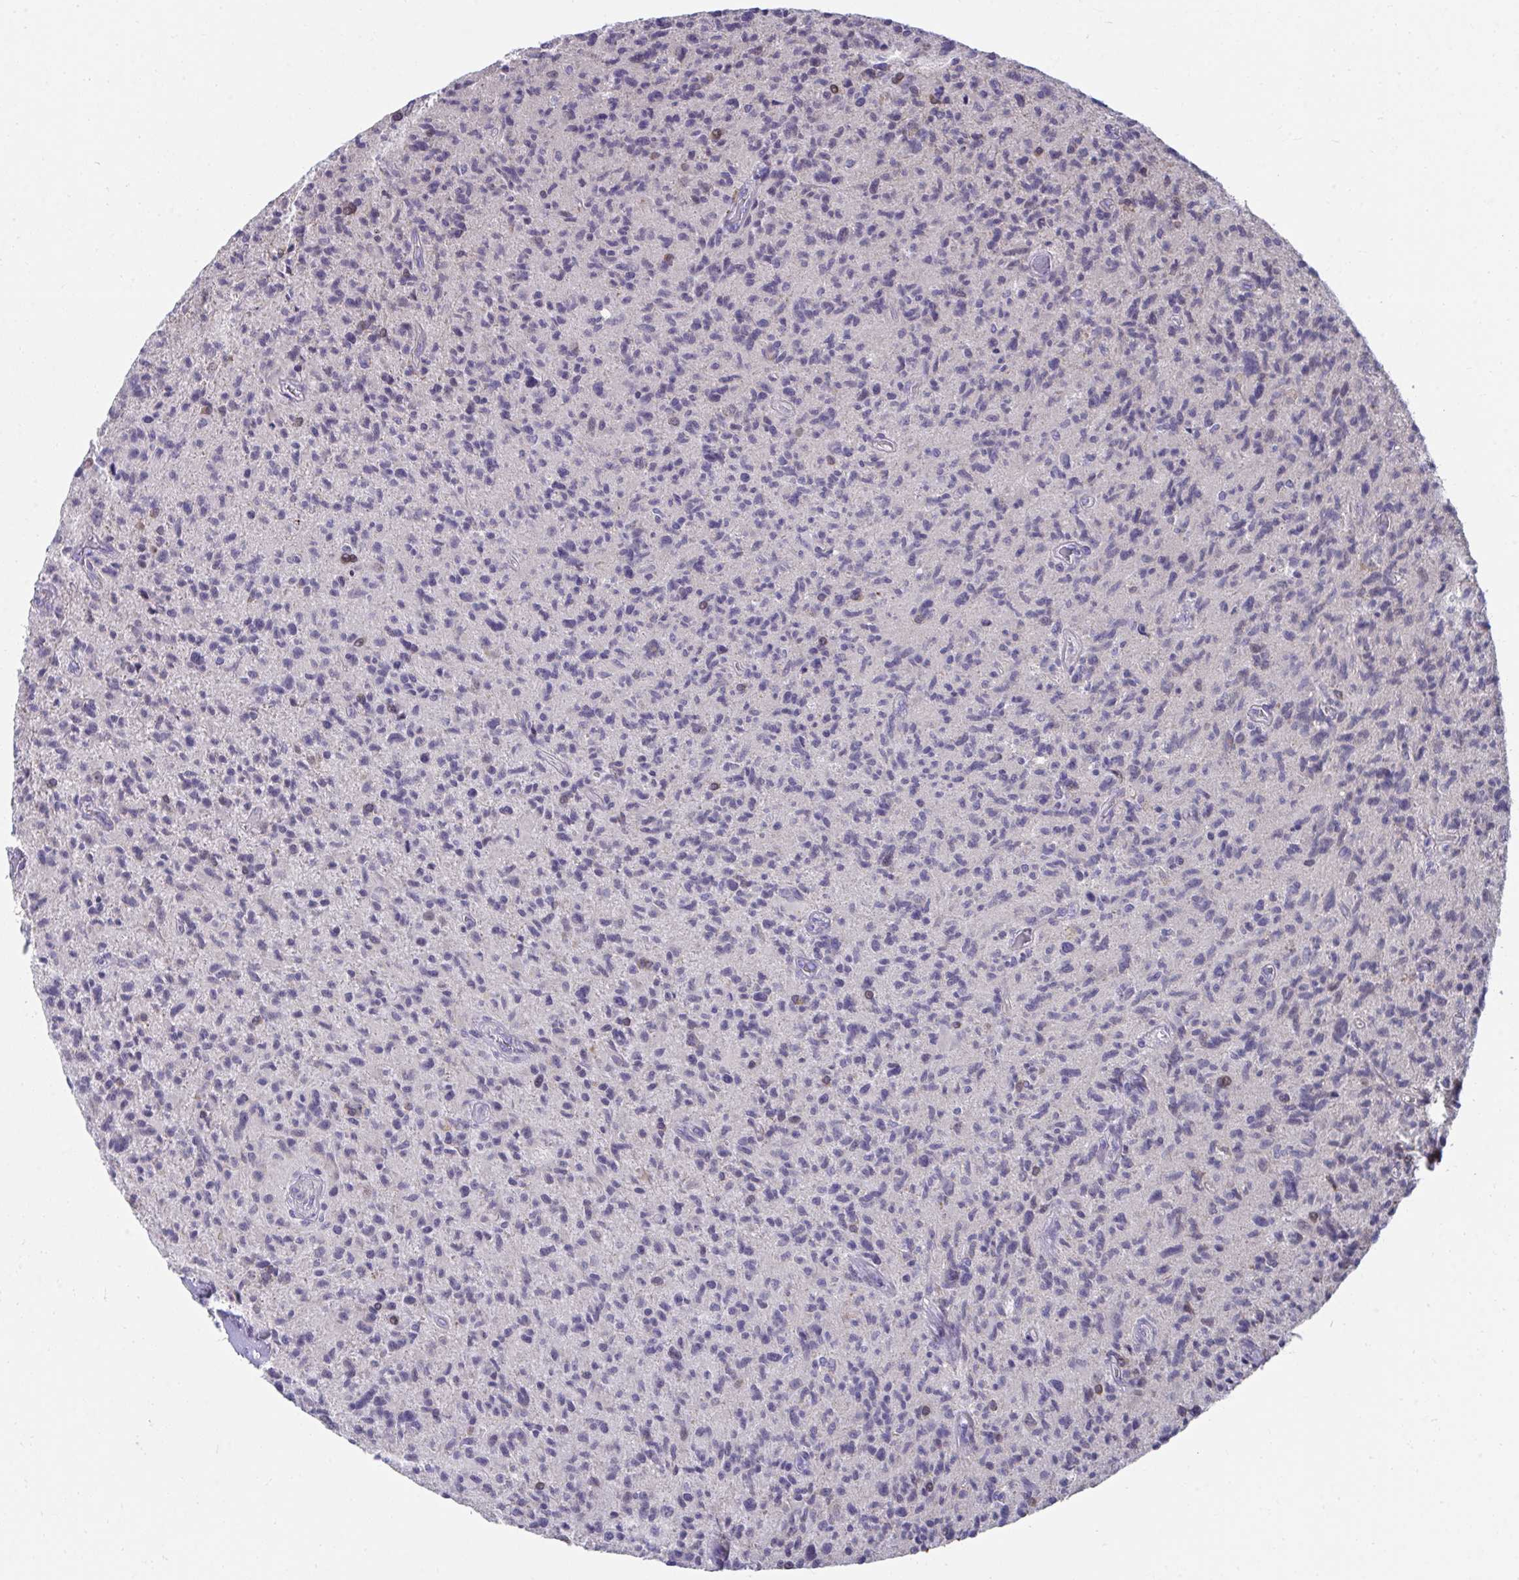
{"staining": {"intensity": "negative", "quantity": "none", "location": "none"}, "tissue": "glioma", "cell_type": "Tumor cells", "image_type": "cancer", "snomed": [{"axis": "morphology", "description": "Glioma, malignant, High grade"}, {"axis": "topography", "description": "Brain"}], "caption": "Tumor cells show no significant staining in glioma.", "gene": "SLAMF7", "patient": {"sex": "female", "age": 70}}